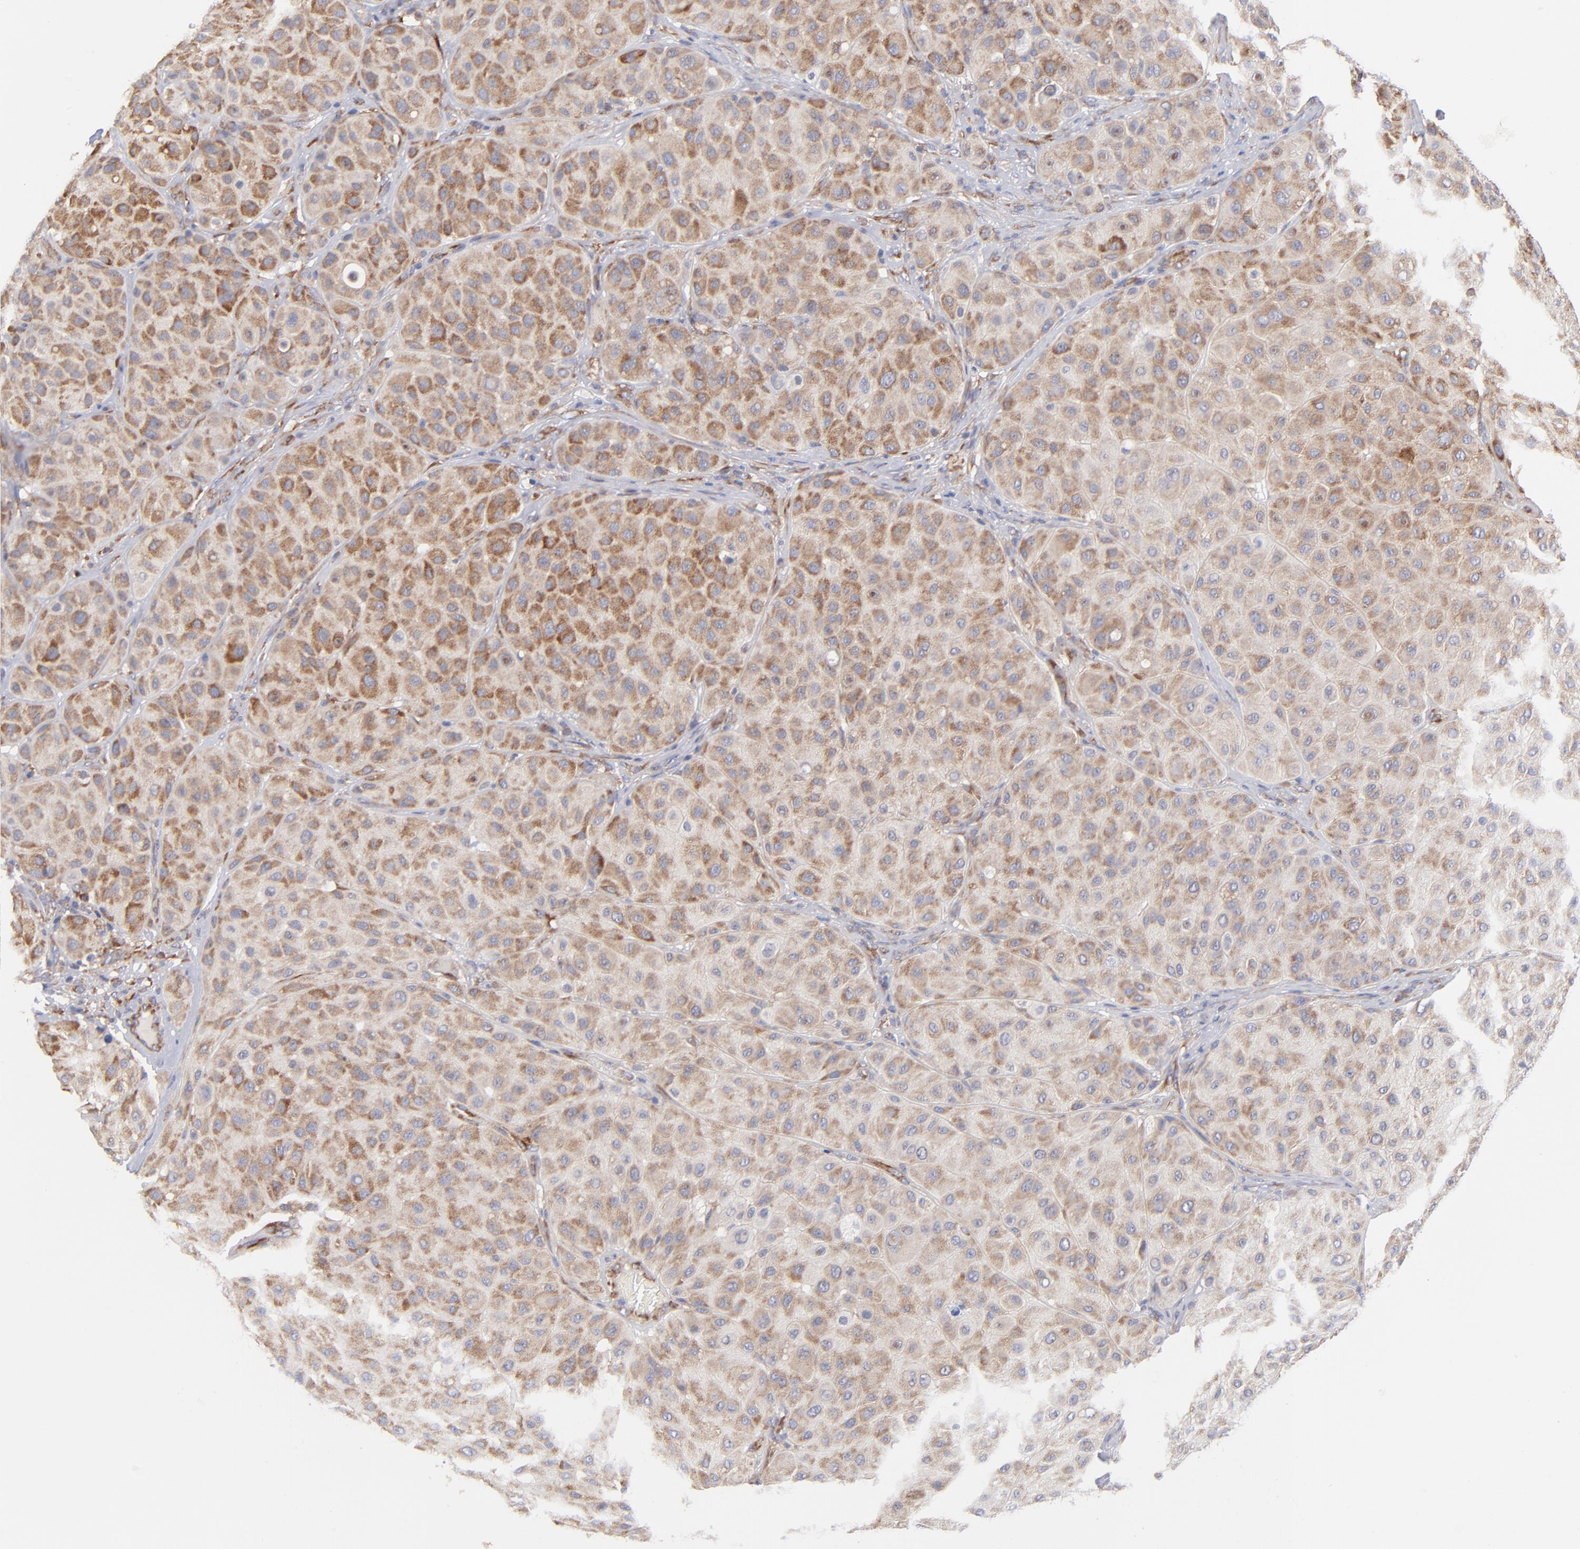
{"staining": {"intensity": "moderate", "quantity": ">75%", "location": "cytoplasmic/membranous"}, "tissue": "melanoma", "cell_type": "Tumor cells", "image_type": "cancer", "snomed": [{"axis": "morphology", "description": "Normal tissue, NOS"}, {"axis": "morphology", "description": "Malignant melanoma, Metastatic site"}, {"axis": "topography", "description": "Skin"}], "caption": "Melanoma was stained to show a protein in brown. There is medium levels of moderate cytoplasmic/membranous positivity in about >75% of tumor cells.", "gene": "EIF2AK2", "patient": {"sex": "male", "age": 41}}